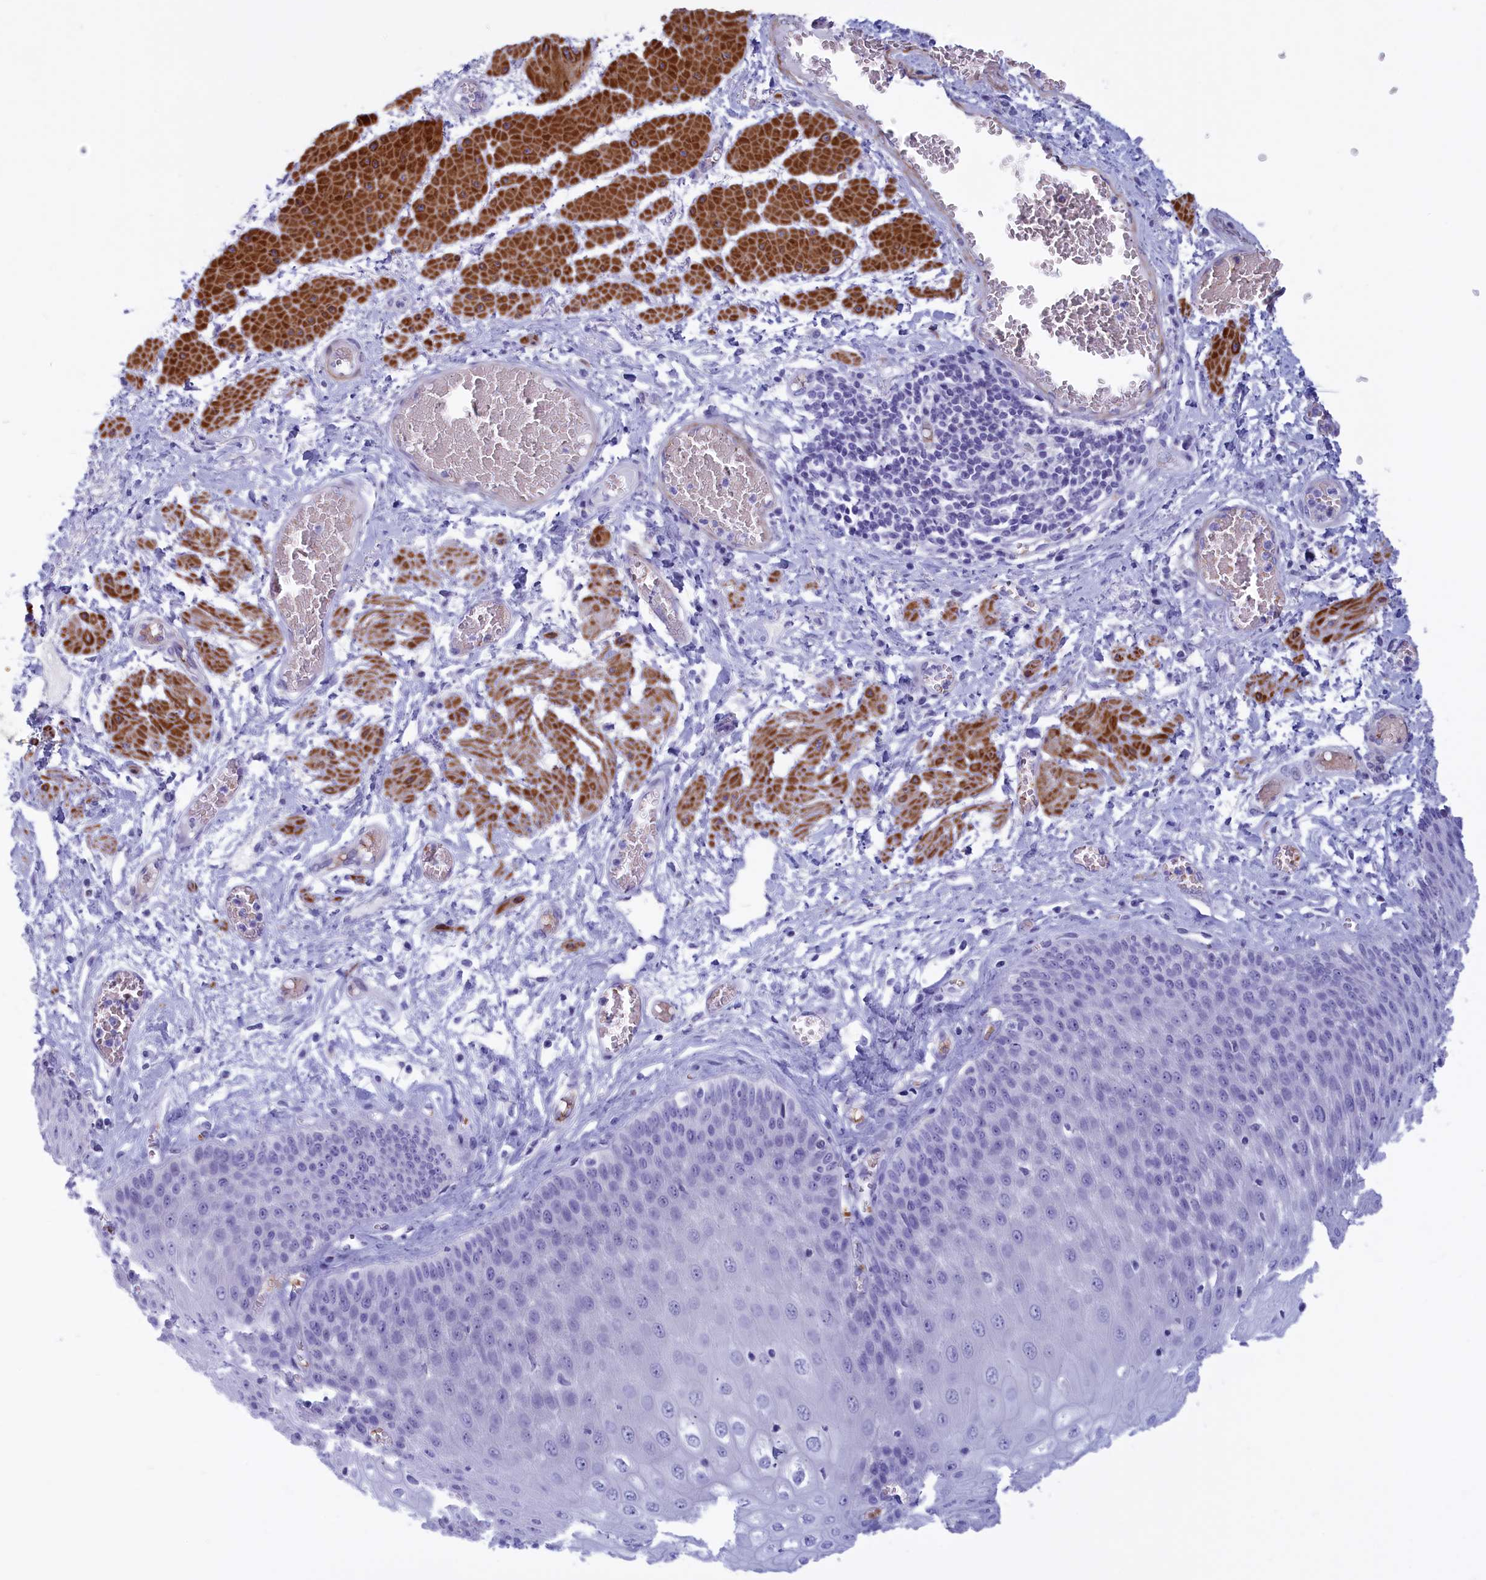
{"staining": {"intensity": "negative", "quantity": "none", "location": "none"}, "tissue": "esophagus", "cell_type": "Squamous epithelial cells", "image_type": "normal", "snomed": [{"axis": "morphology", "description": "Normal tissue, NOS"}, {"axis": "topography", "description": "Esophagus"}], "caption": "DAB (3,3'-diaminobenzidine) immunohistochemical staining of benign human esophagus displays no significant positivity in squamous epithelial cells.", "gene": "GAPDHS", "patient": {"sex": "male", "age": 60}}